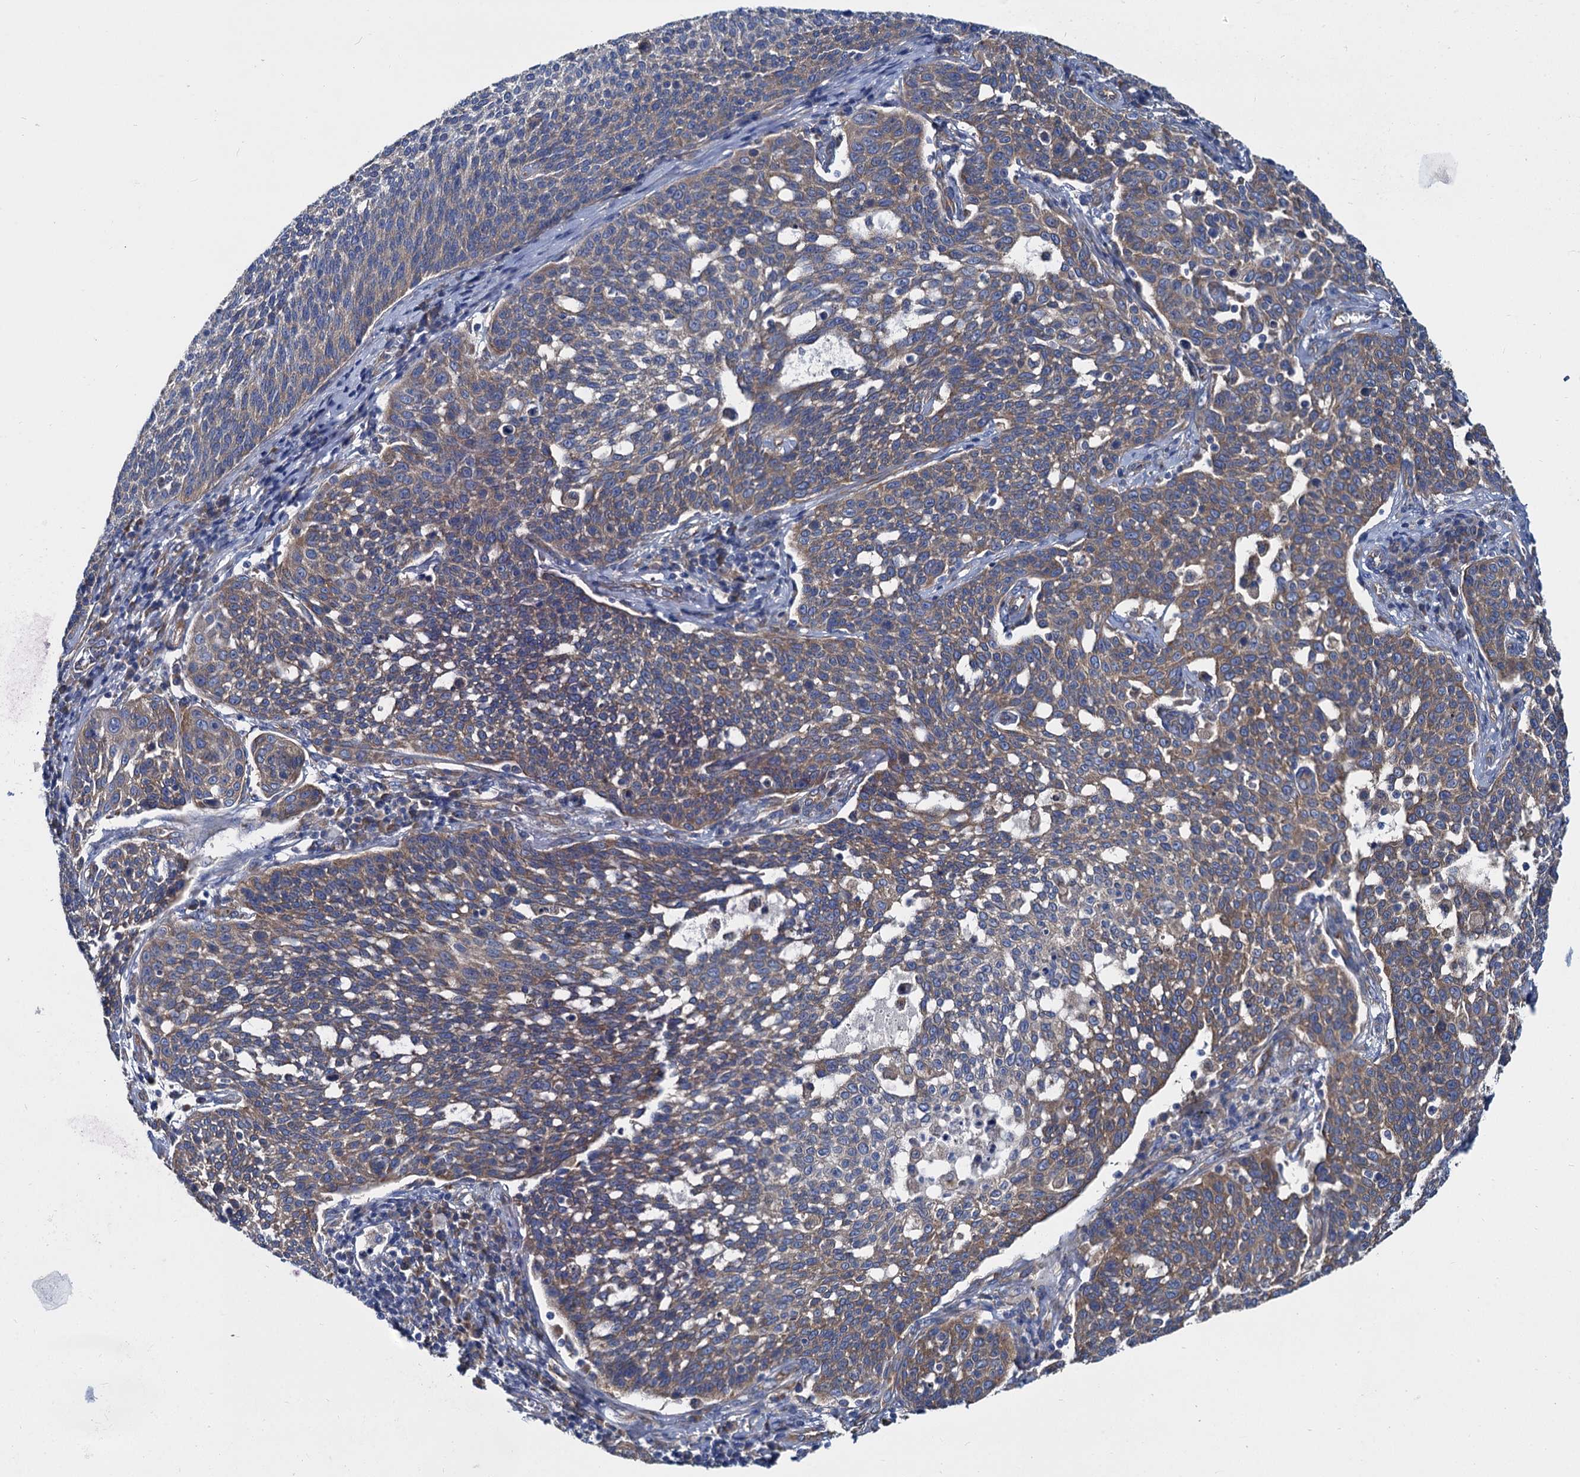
{"staining": {"intensity": "moderate", "quantity": ">75%", "location": "cytoplasmic/membranous"}, "tissue": "cervical cancer", "cell_type": "Tumor cells", "image_type": "cancer", "snomed": [{"axis": "morphology", "description": "Squamous cell carcinoma, NOS"}, {"axis": "topography", "description": "Cervix"}], "caption": "There is medium levels of moderate cytoplasmic/membranous staining in tumor cells of cervical squamous cell carcinoma, as demonstrated by immunohistochemical staining (brown color).", "gene": "QARS1", "patient": {"sex": "female", "age": 34}}